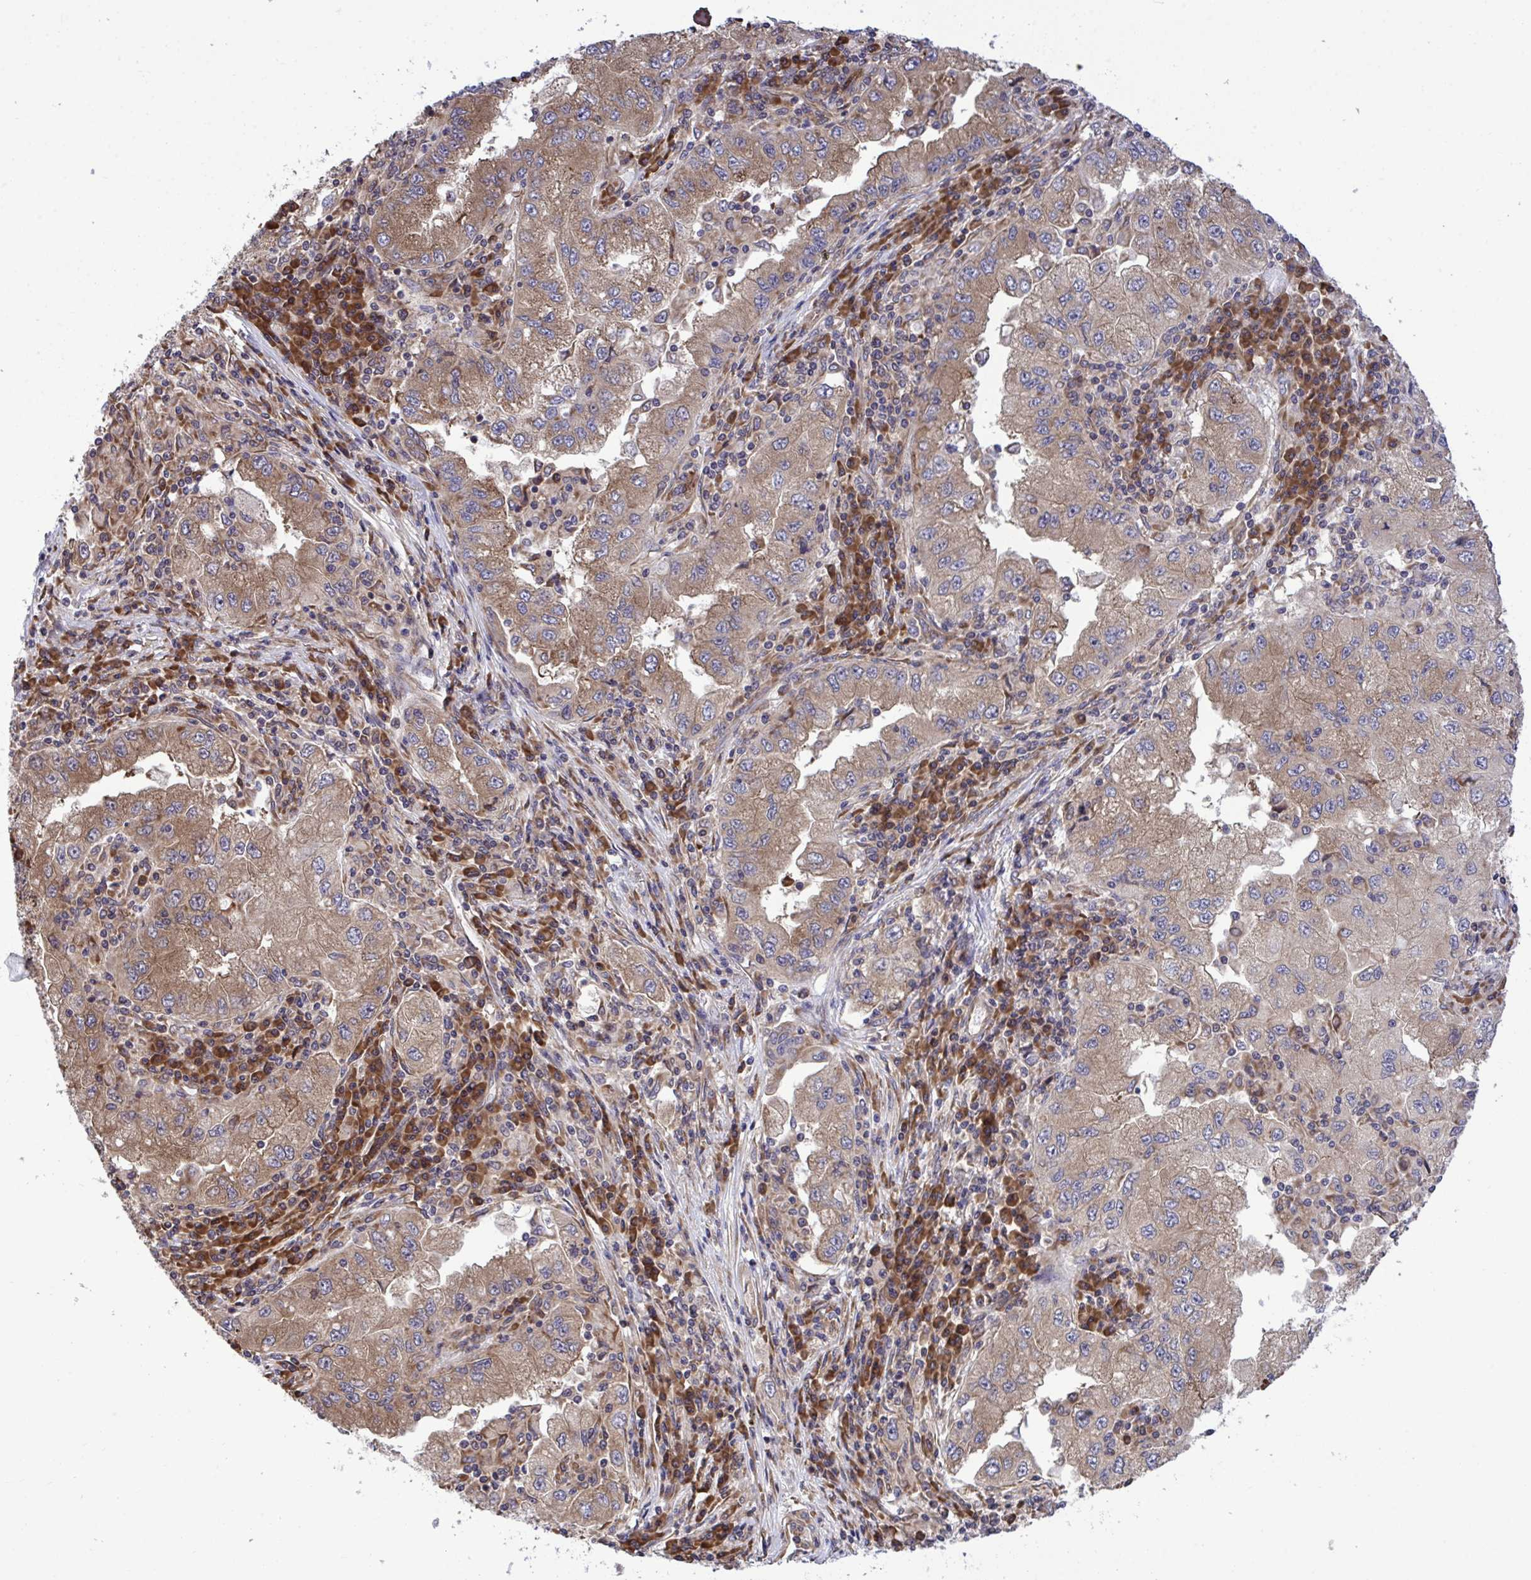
{"staining": {"intensity": "moderate", "quantity": ">75%", "location": "cytoplasmic/membranous"}, "tissue": "lung cancer", "cell_type": "Tumor cells", "image_type": "cancer", "snomed": [{"axis": "morphology", "description": "Adenocarcinoma, NOS"}, {"axis": "morphology", "description": "Adenocarcinoma primary or metastatic"}, {"axis": "topography", "description": "Lung"}], "caption": "Immunohistochemical staining of human lung adenocarcinoma exhibits medium levels of moderate cytoplasmic/membranous staining in about >75% of tumor cells.", "gene": "RPS15", "patient": {"sex": "male", "age": 74}}